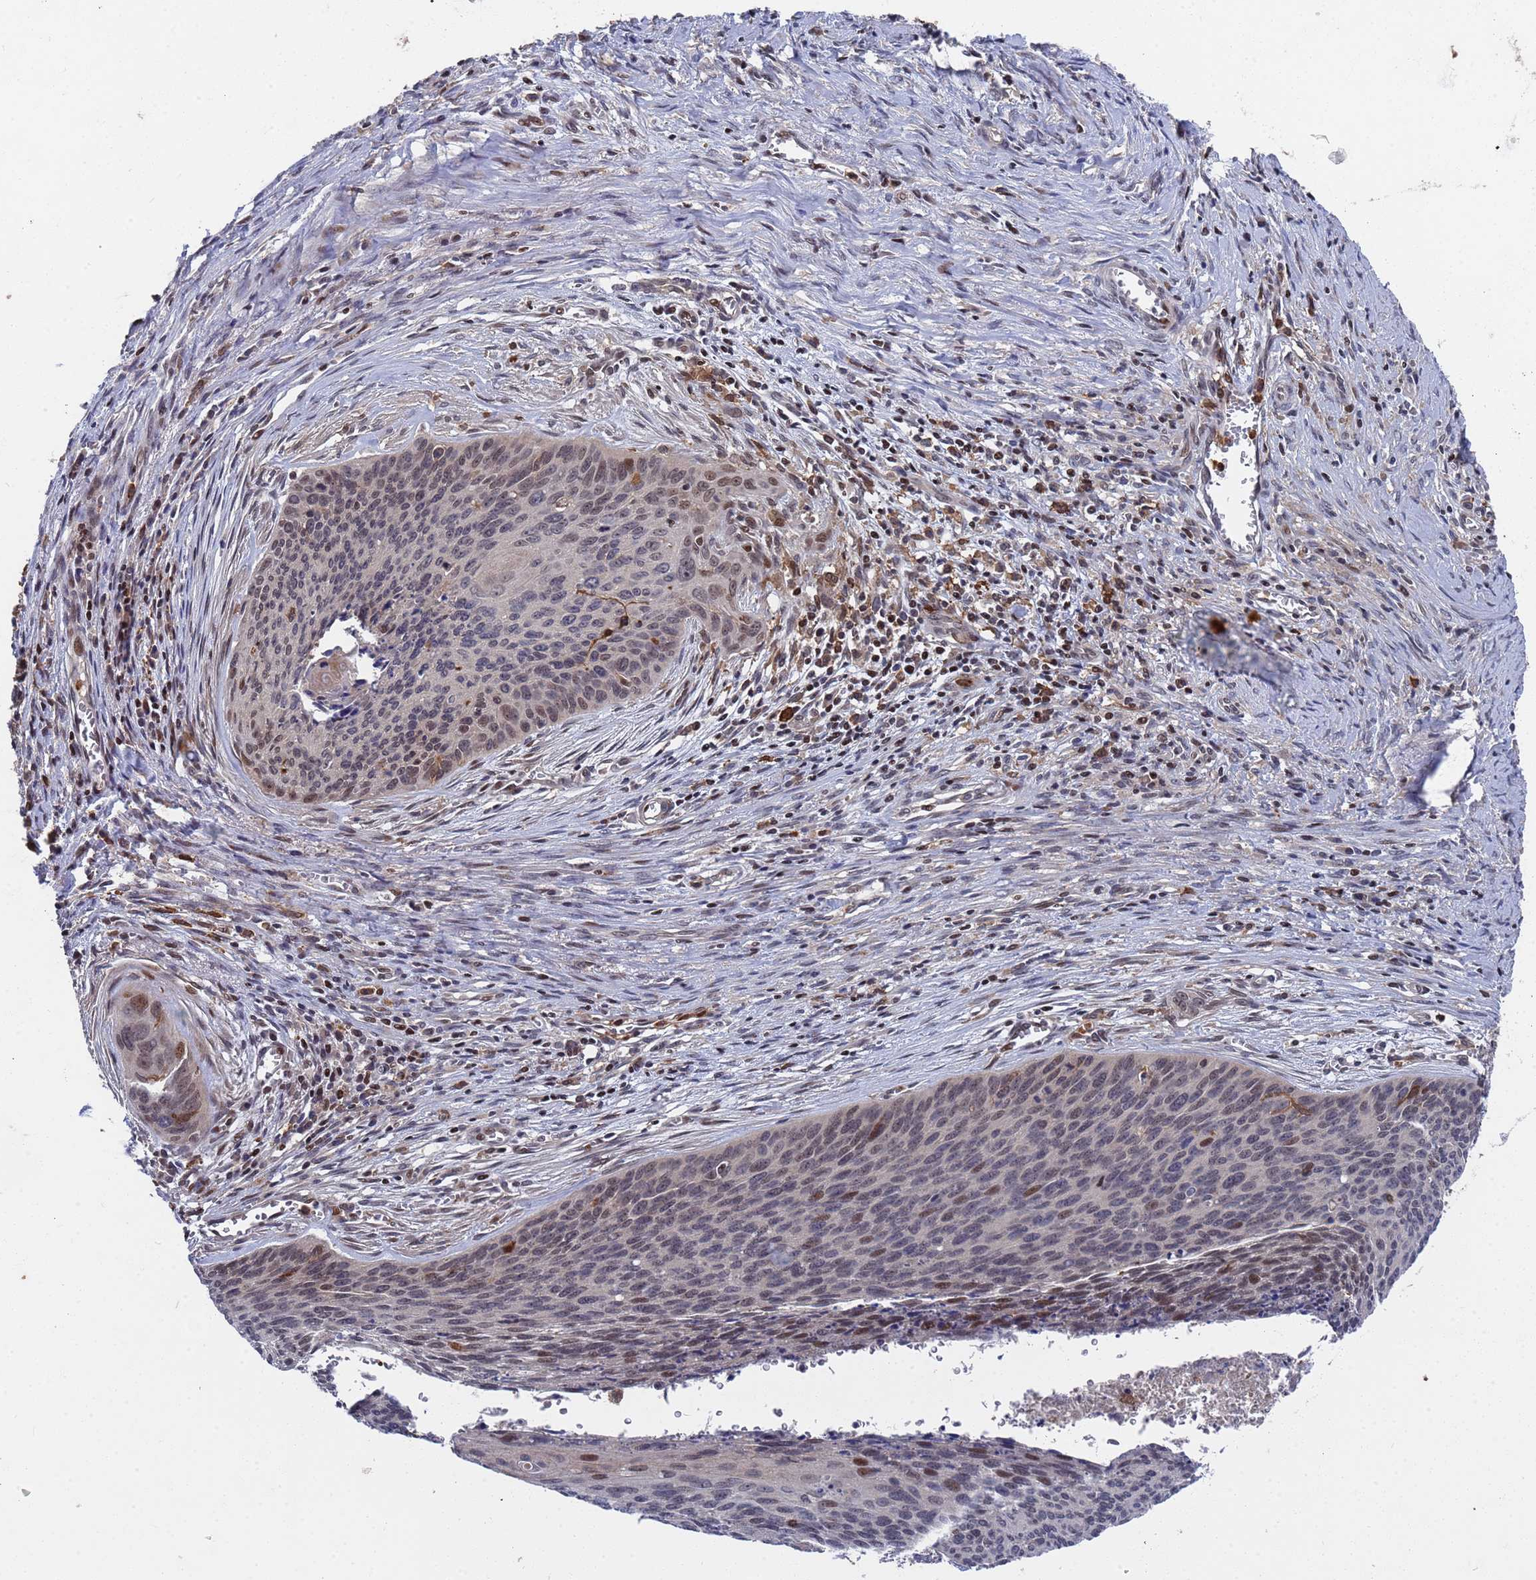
{"staining": {"intensity": "moderate", "quantity": "<25%", "location": "nuclear"}, "tissue": "cervical cancer", "cell_type": "Tumor cells", "image_type": "cancer", "snomed": [{"axis": "morphology", "description": "Squamous cell carcinoma, NOS"}, {"axis": "topography", "description": "Cervix"}], "caption": "Immunohistochemical staining of human cervical squamous cell carcinoma displays low levels of moderate nuclear protein staining in approximately <25% of tumor cells.", "gene": "TMBIM6", "patient": {"sex": "female", "age": 55}}